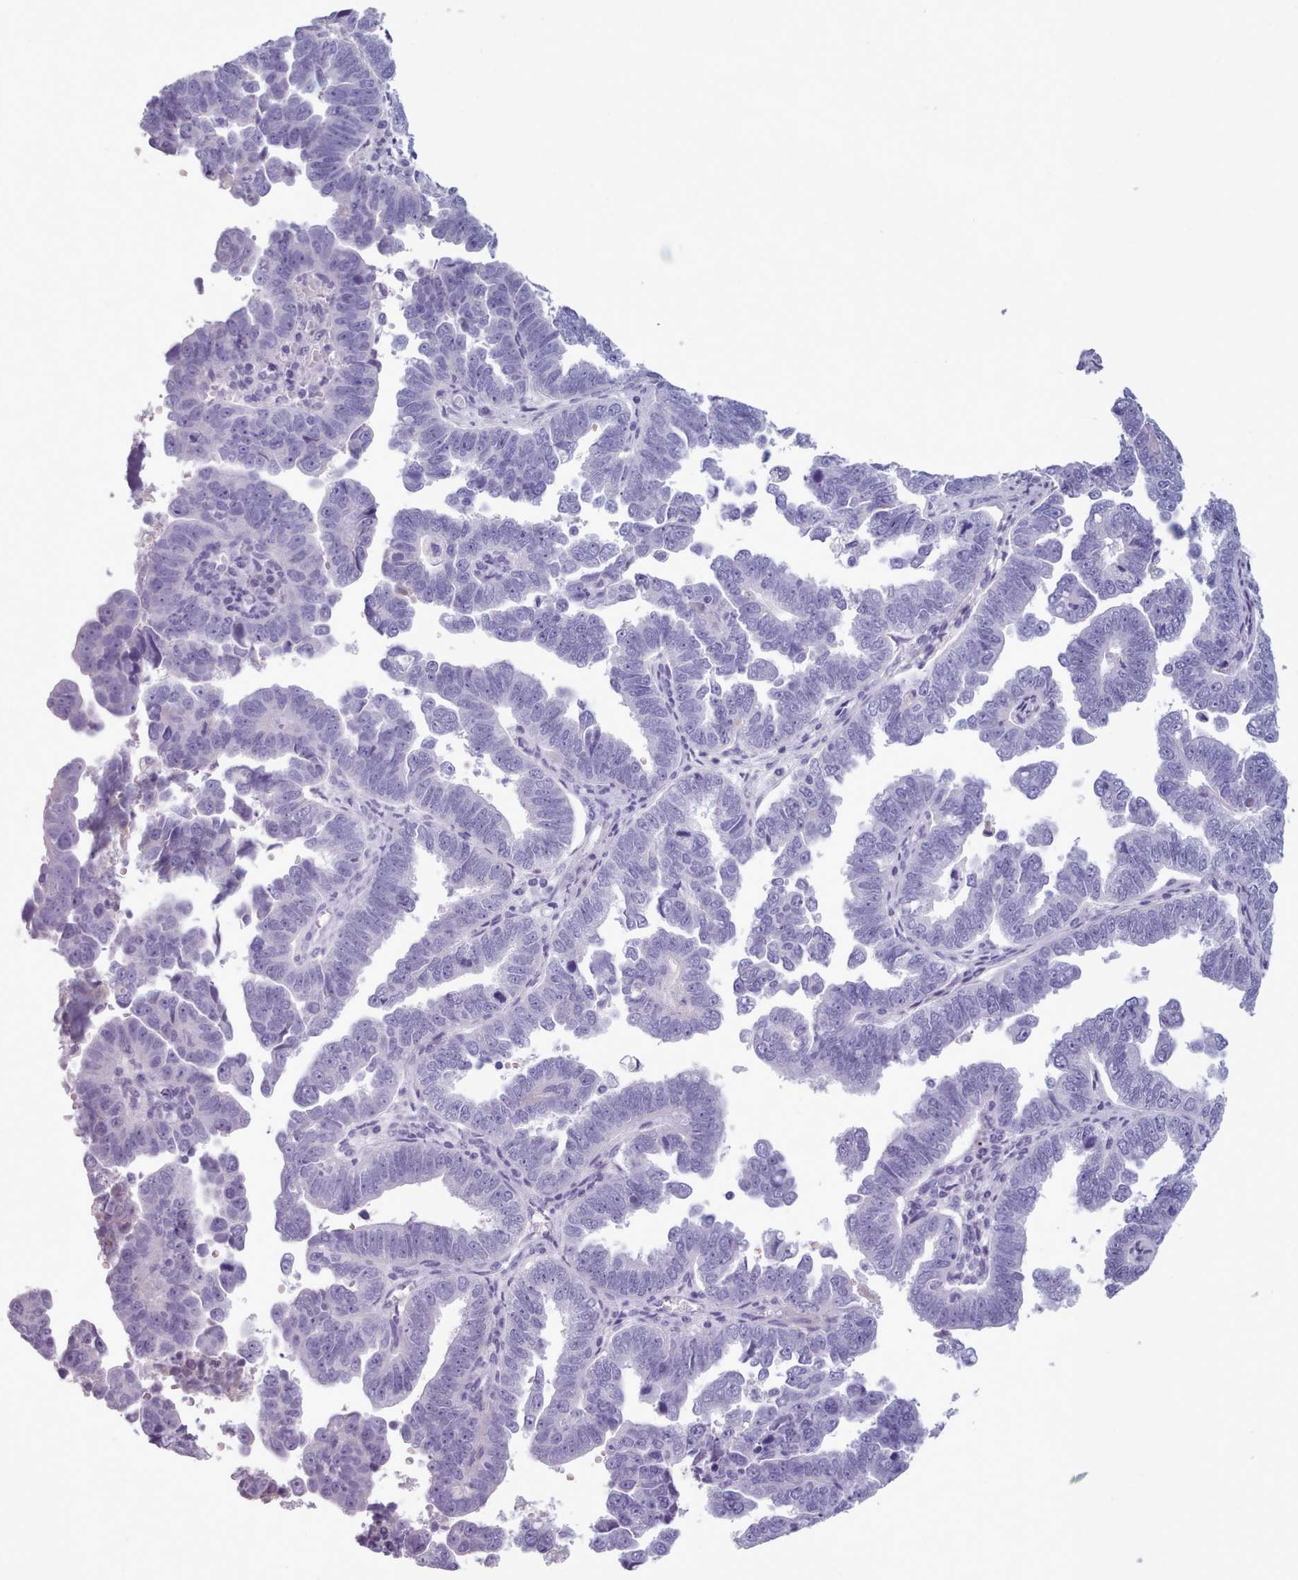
{"staining": {"intensity": "negative", "quantity": "none", "location": "none"}, "tissue": "endometrial cancer", "cell_type": "Tumor cells", "image_type": "cancer", "snomed": [{"axis": "morphology", "description": "Adenocarcinoma, NOS"}, {"axis": "topography", "description": "Endometrium"}], "caption": "An image of human adenocarcinoma (endometrial) is negative for staining in tumor cells.", "gene": "ZNF43", "patient": {"sex": "female", "age": 75}}